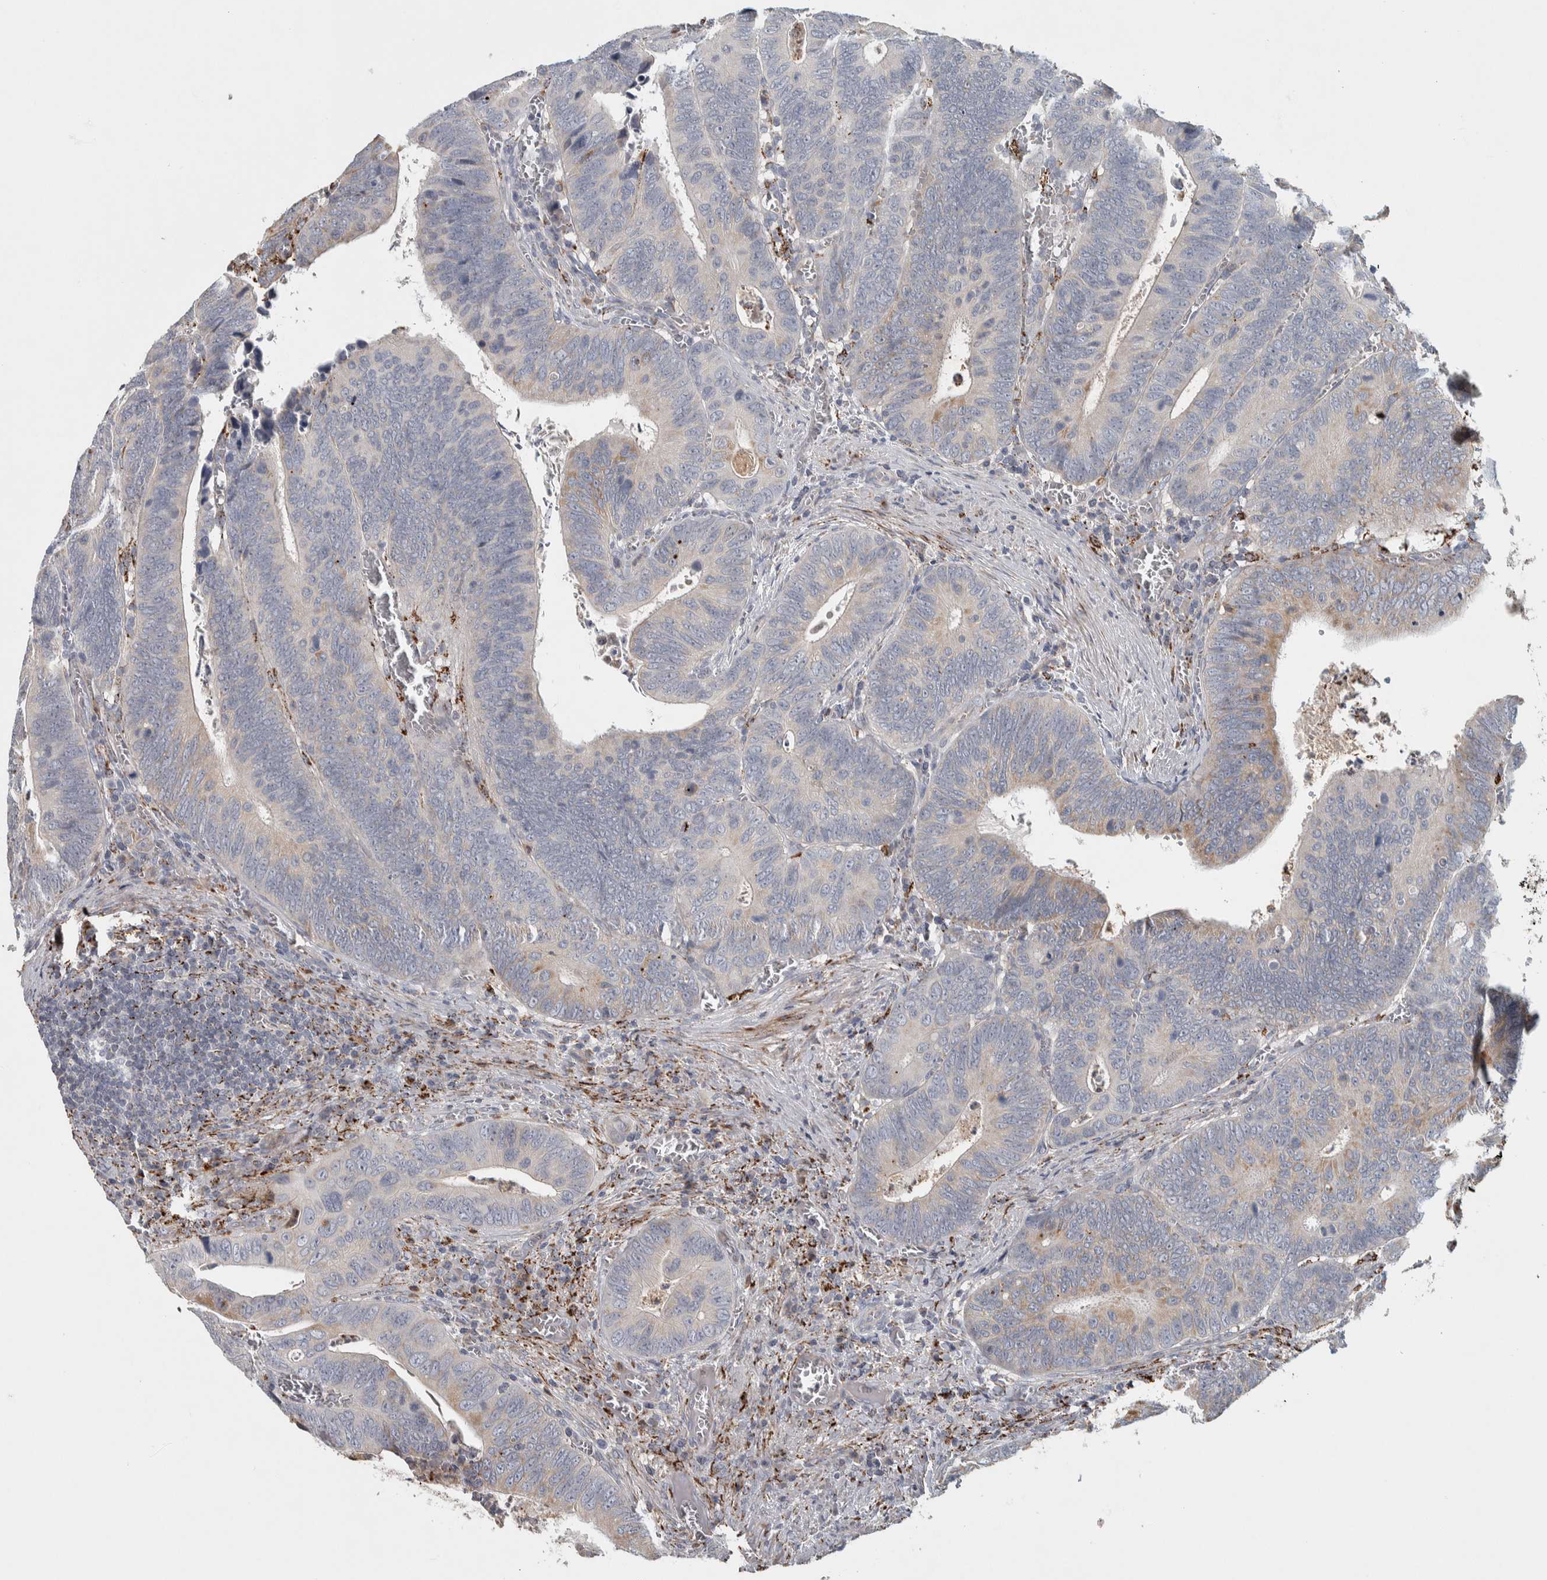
{"staining": {"intensity": "moderate", "quantity": "<25%", "location": "cytoplasmic/membranous"}, "tissue": "colorectal cancer", "cell_type": "Tumor cells", "image_type": "cancer", "snomed": [{"axis": "morphology", "description": "Inflammation, NOS"}, {"axis": "morphology", "description": "Adenocarcinoma, NOS"}, {"axis": "topography", "description": "Colon"}], "caption": "This micrograph shows immunohistochemistry staining of human adenocarcinoma (colorectal), with low moderate cytoplasmic/membranous staining in approximately <25% of tumor cells.", "gene": "FAM78A", "patient": {"sex": "male", "age": 72}}